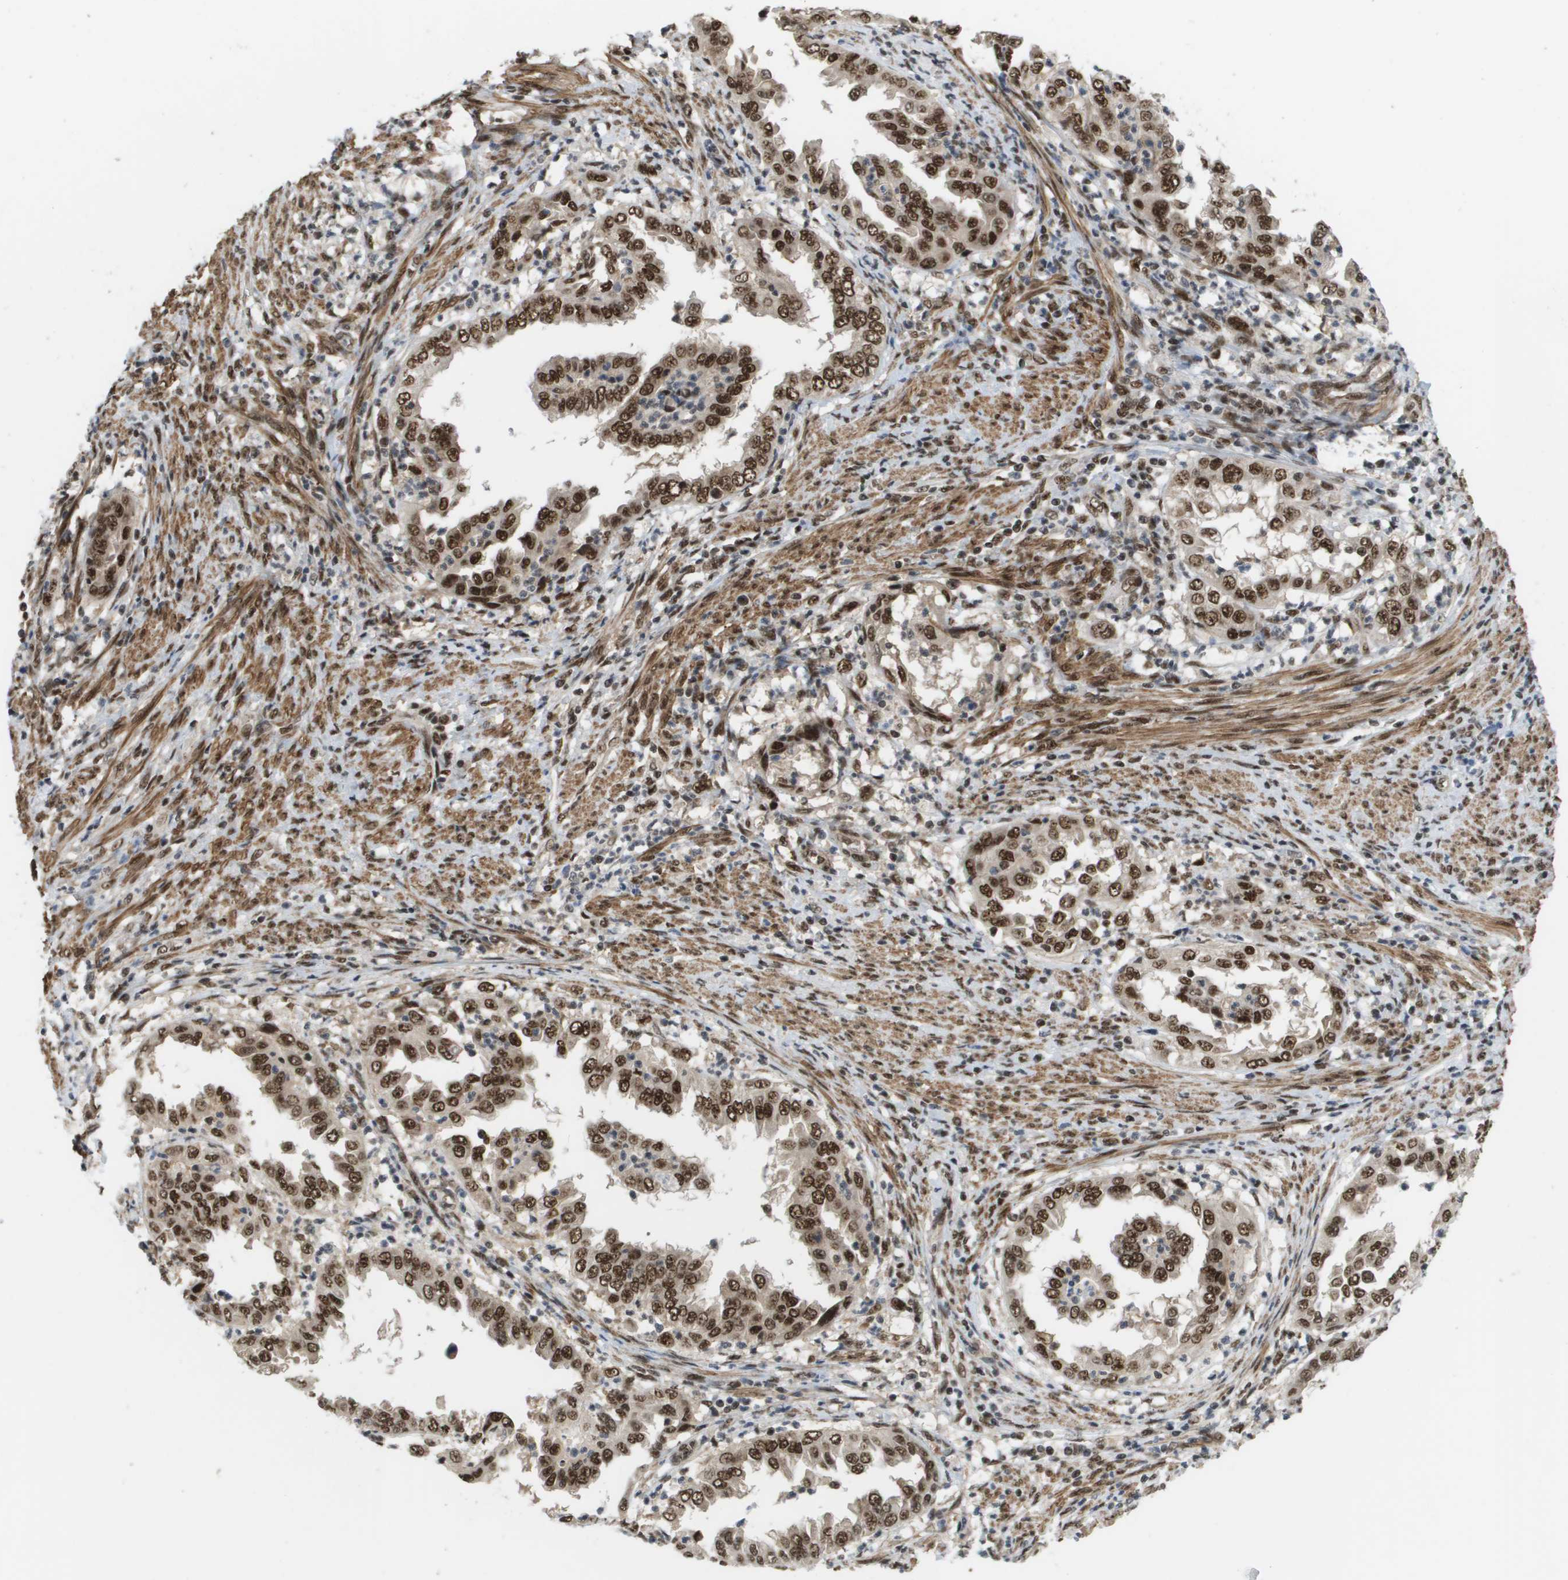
{"staining": {"intensity": "strong", "quantity": ">75%", "location": "cytoplasmic/membranous,nuclear"}, "tissue": "endometrial cancer", "cell_type": "Tumor cells", "image_type": "cancer", "snomed": [{"axis": "morphology", "description": "Adenocarcinoma, NOS"}, {"axis": "topography", "description": "Endometrium"}], "caption": "Approximately >75% of tumor cells in endometrial cancer display strong cytoplasmic/membranous and nuclear protein staining as visualized by brown immunohistochemical staining.", "gene": "PRCC", "patient": {"sex": "female", "age": 85}}